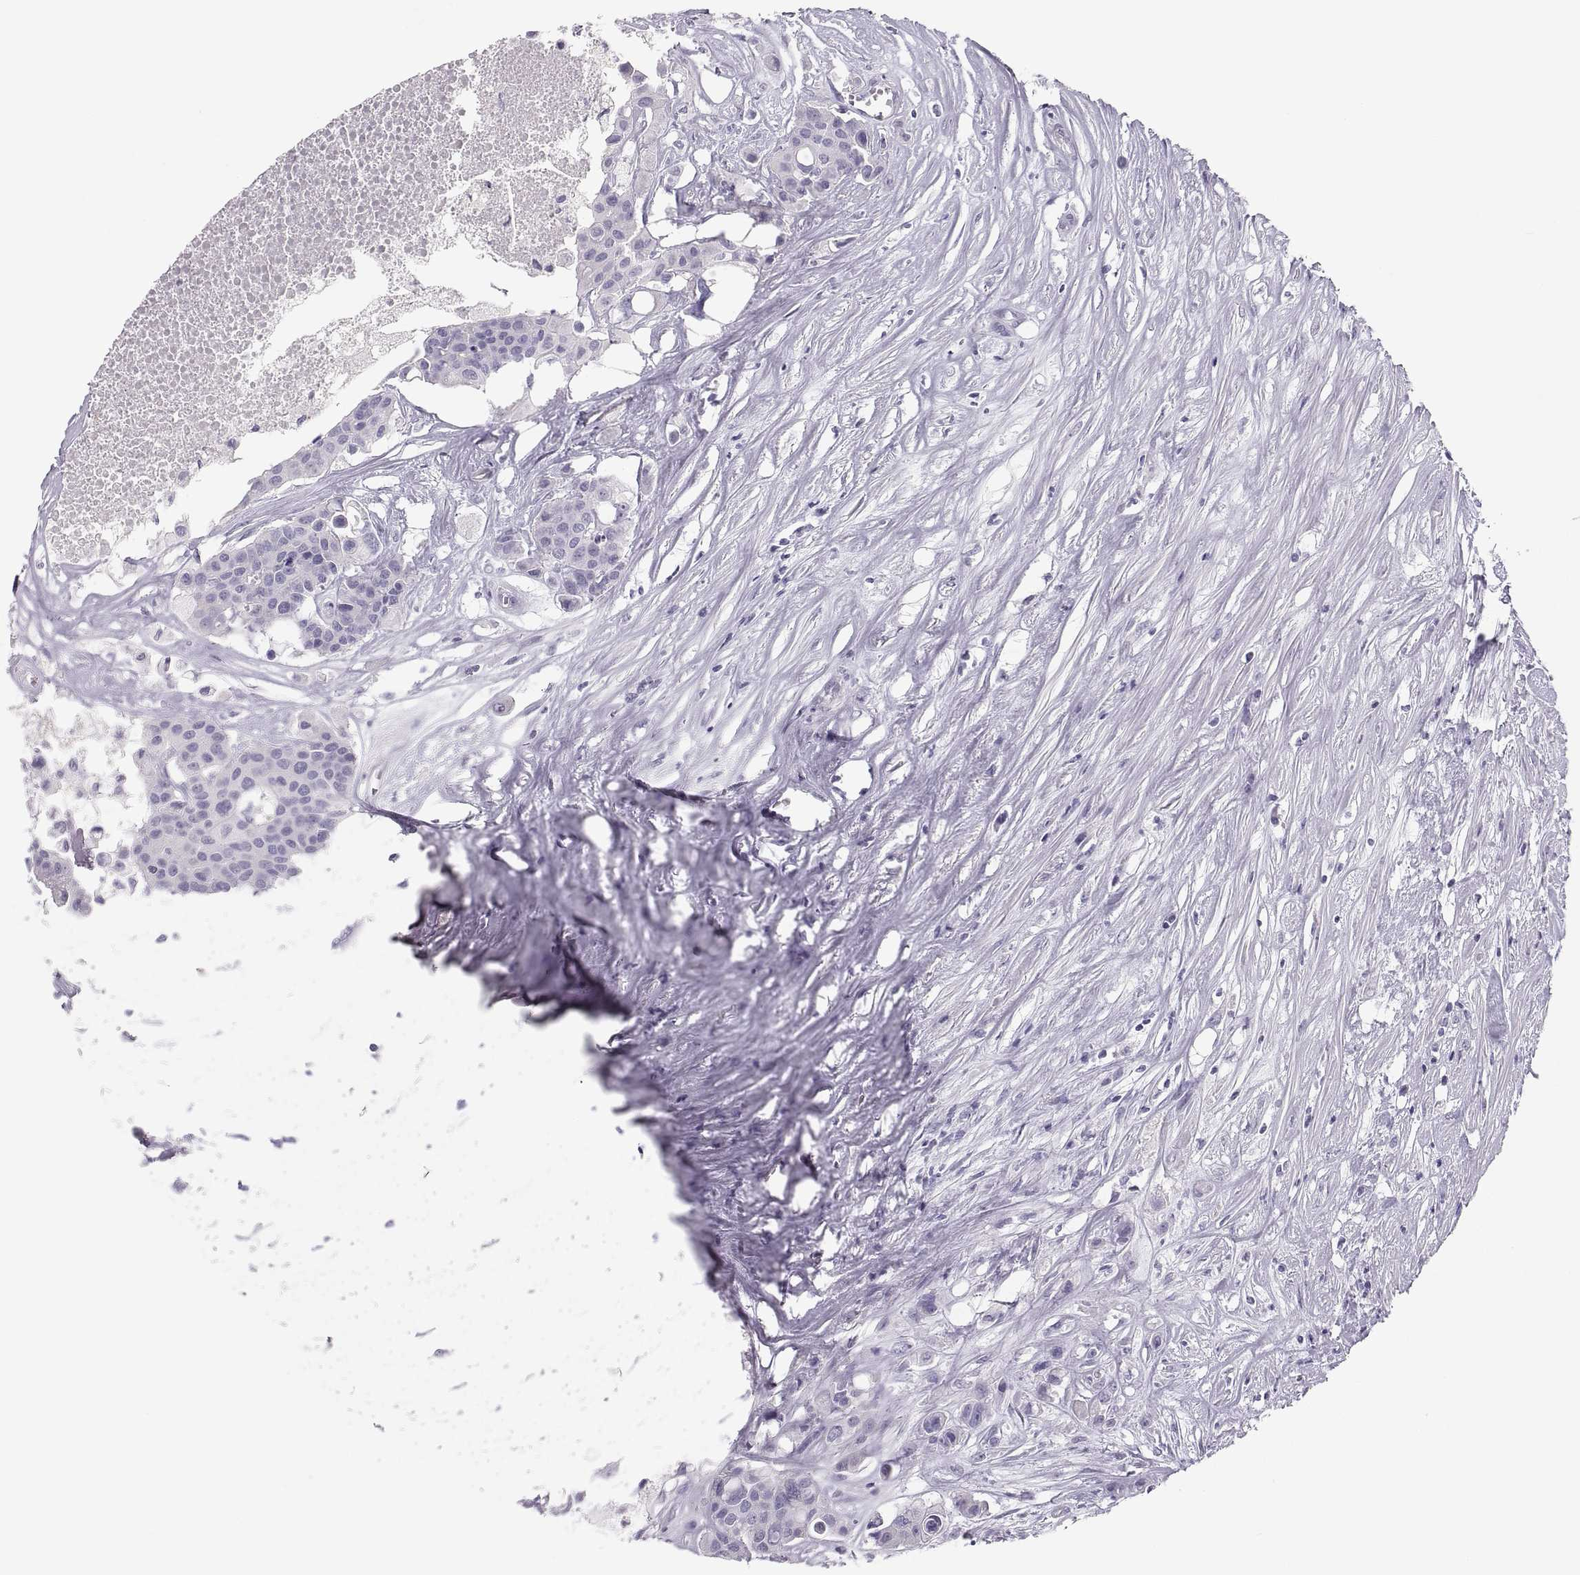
{"staining": {"intensity": "negative", "quantity": "none", "location": "none"}, "tissue": "carcinoid", "cell_type": "Tumor cells", "image_type": "cancer", "snomed": [{"axis": "morphology", "description": "Carcinoid, malignant, NOS"}, {"axis": "topography", "description": "Colon"}], "caption": "DAB (3,3'-diaminobenzidine) immunohistochemical staining of carcinoid demonstrates no significant positivity in tumor cells.", "gene": "MAGEB2", "patient": {"sex": "male", "age": 81}}